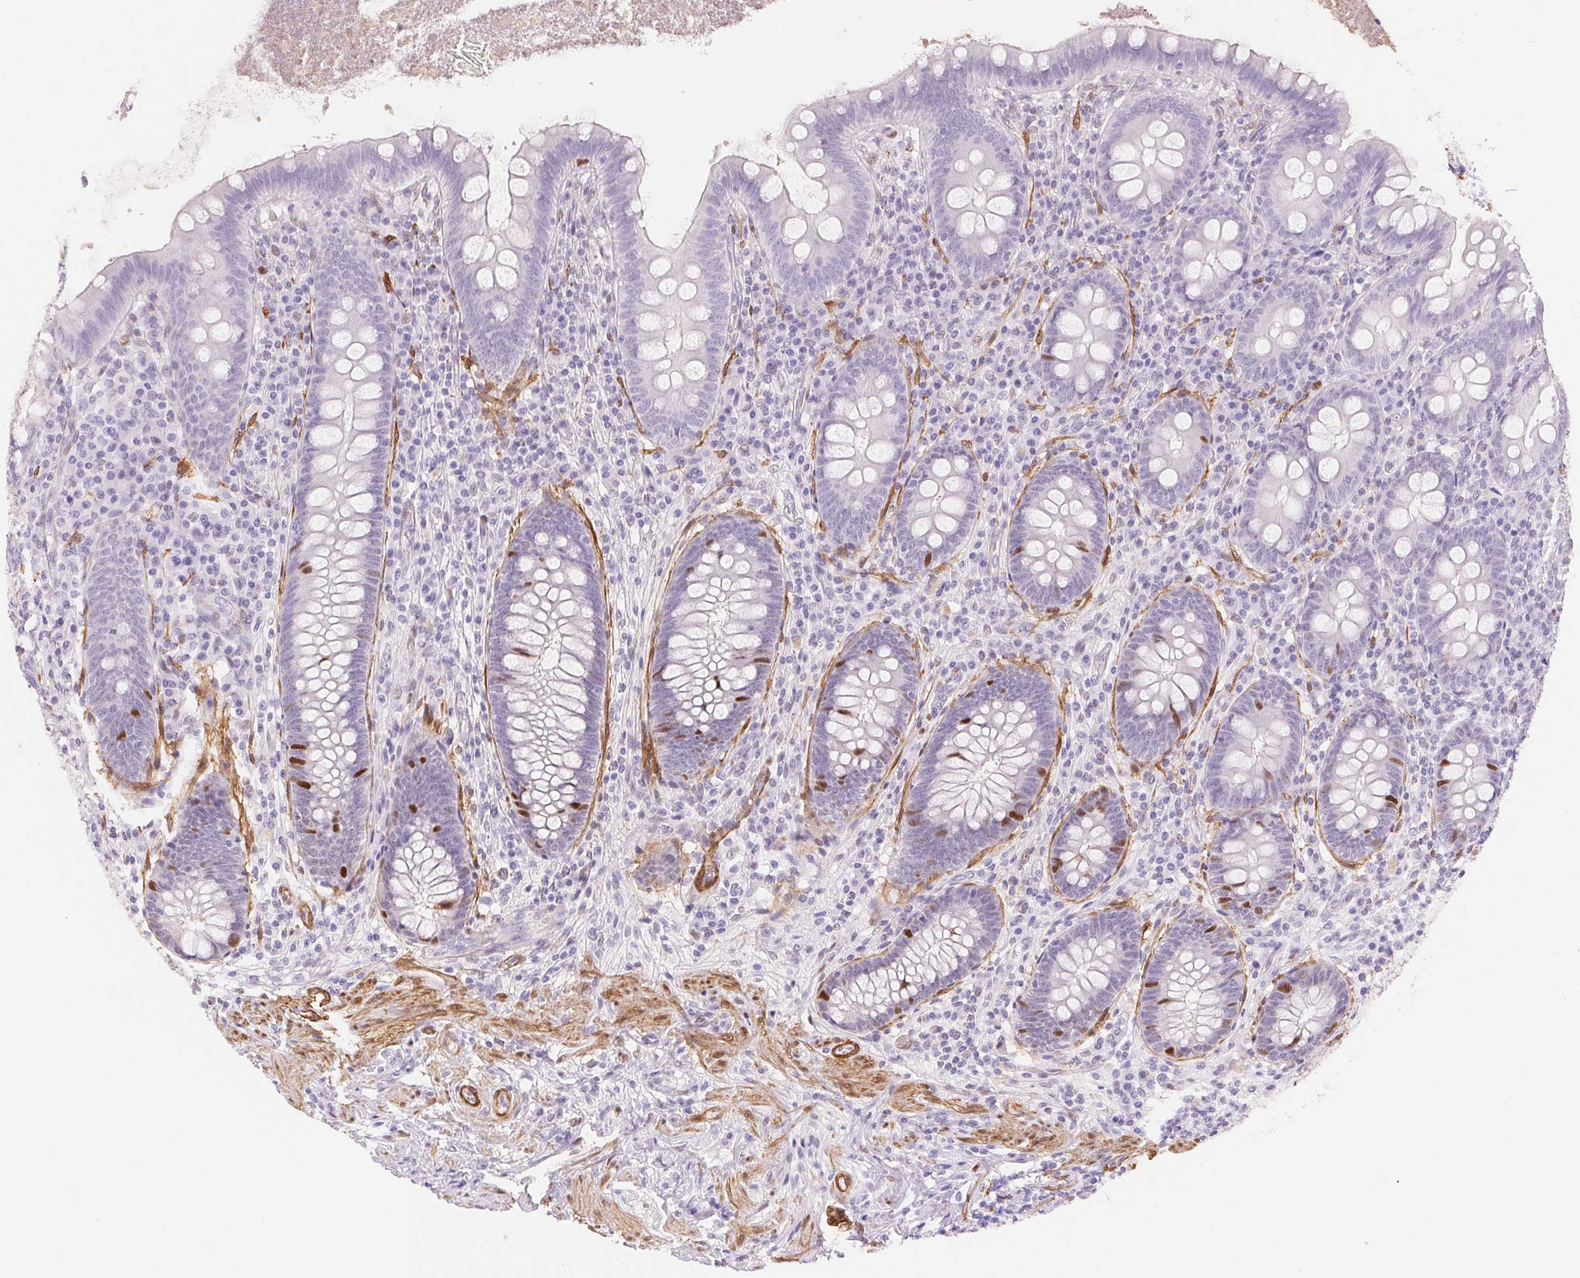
{"staining": {"intensity": "strong", "quantity": "<25%", "location": "nuclear"}, "tissue": "appendix", "cell_type": "Glandular cells", "image_type": "normal", "snomed": [{"axis": "morphology", "description": "Normal tissue, NOS"}, {"axis": "topography", "description": "Appendix"}], "caption": "Immunohistochemical staining of unremarkable appendix demonstrates <25% levels of strong nuclear protein staining in about <25% of glandular cells. (brown staining indicates protein expression, while blue staining denotes nuclei).", "gene": "SMTN", "patient": {"sex": "male", "age": 71}}